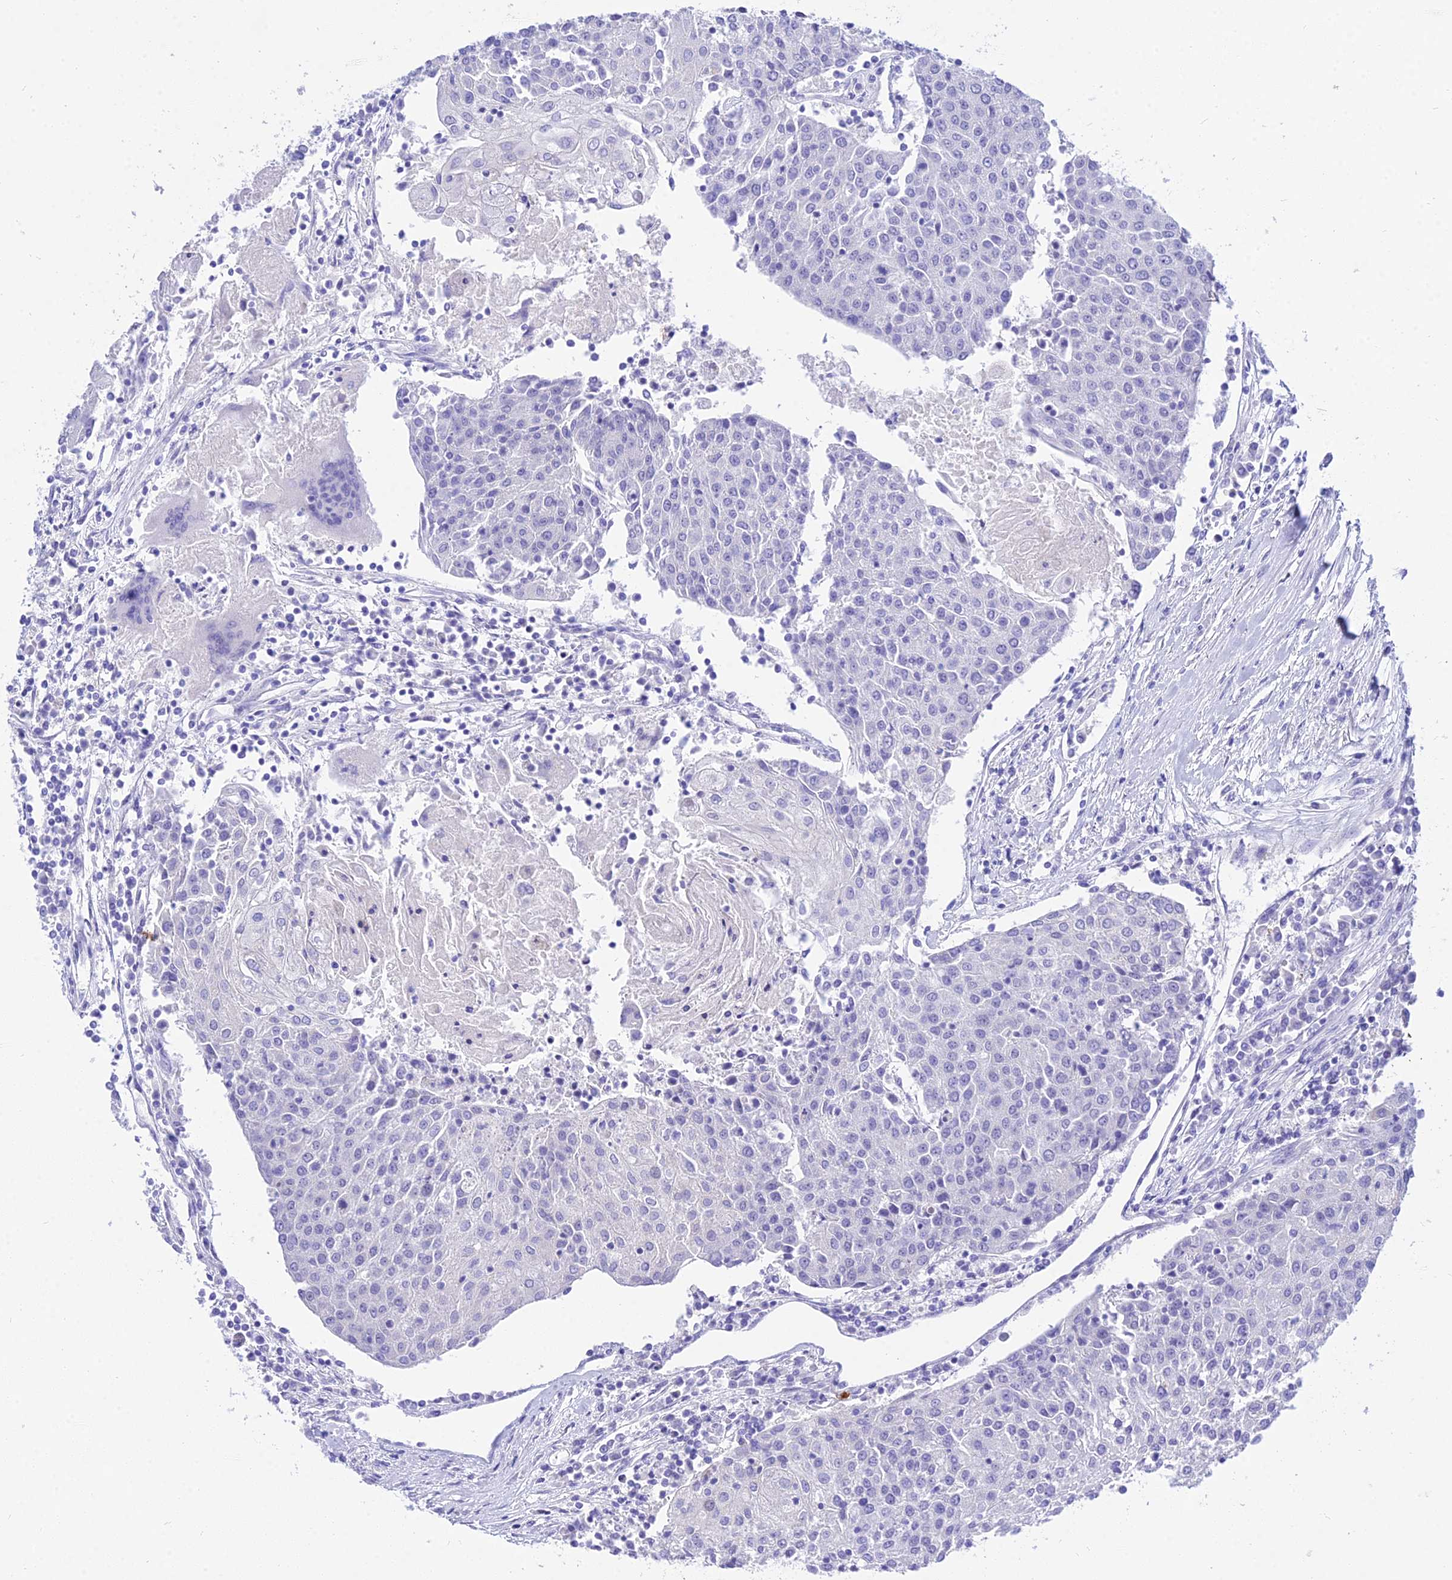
{"staining": {"intensity": "negative", "quantity": "none", "location": "none"}, "tissue": "urothelial cancer", "cell_type": "Tumor cells", "image_type": "cancer", "snomed": [{"axis": "morphology", "description": "Urothelial carcinoma, High grade"}, {"axis": "topography", "description": "Urinary bladder"}], "caption": "IHC micrograph of neoplastic tissue: urothelial cancer stained with DAB (3,3'-diaminobenzidine) exhibits no significant protein expression in tumor cells.", "gene": "DEFB107A", "patient": {"sex": "female", "age": 85}}